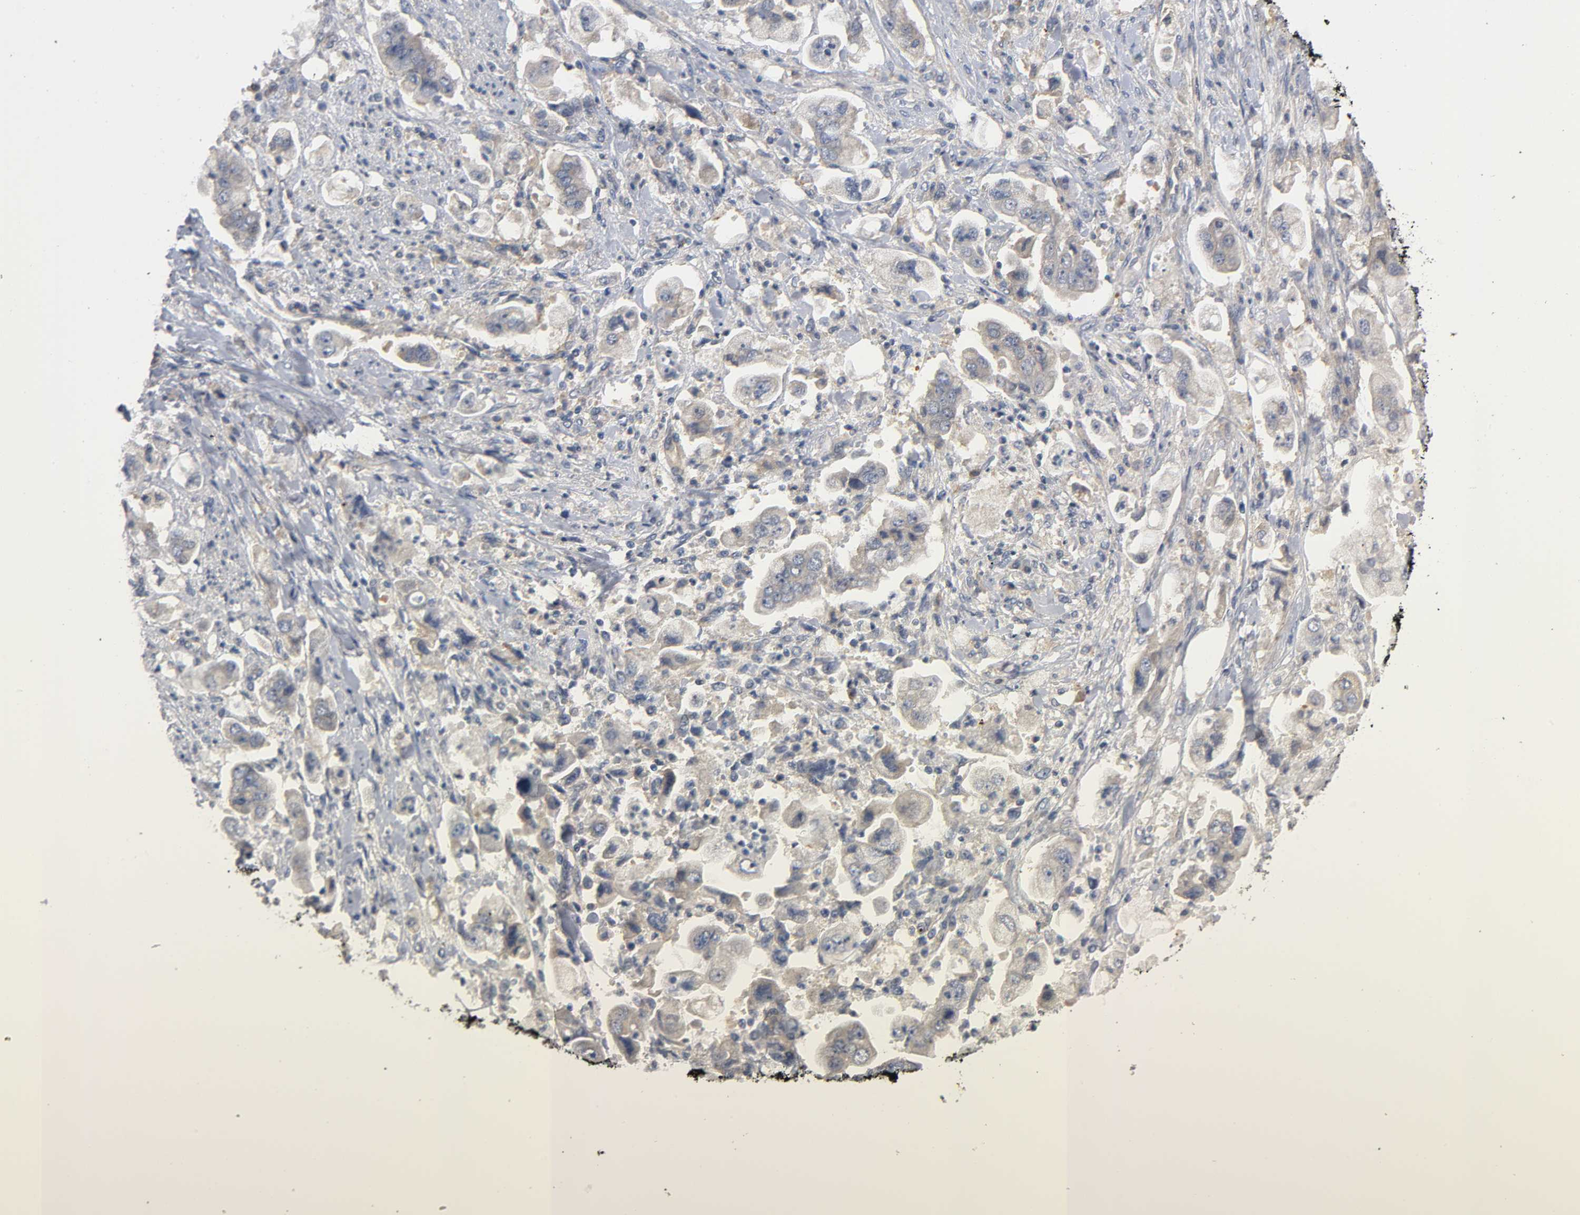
{"staining": {"intensity": "weak", "quantity": ">75%", "location": "cytoplasmic/membranous"}, "tissue": "stomach cancer", "cell_type": "Tumor cells", "image_type": "cancer", "snomed": [{"axis": "morphology", "description": "Adenocarcinoma, NOS"}, {"axis": "topography", "description": "Stomach"}], "caption": "A micrograph showing weak cytoplasmic/membranous staining in approximately >75% of tumor cells in adenocarcinoma (stomach), as visualized by brown immunohistochemical staining.", "gene": "HDAC6", "patient": {"sex": "male", "age": 62}}